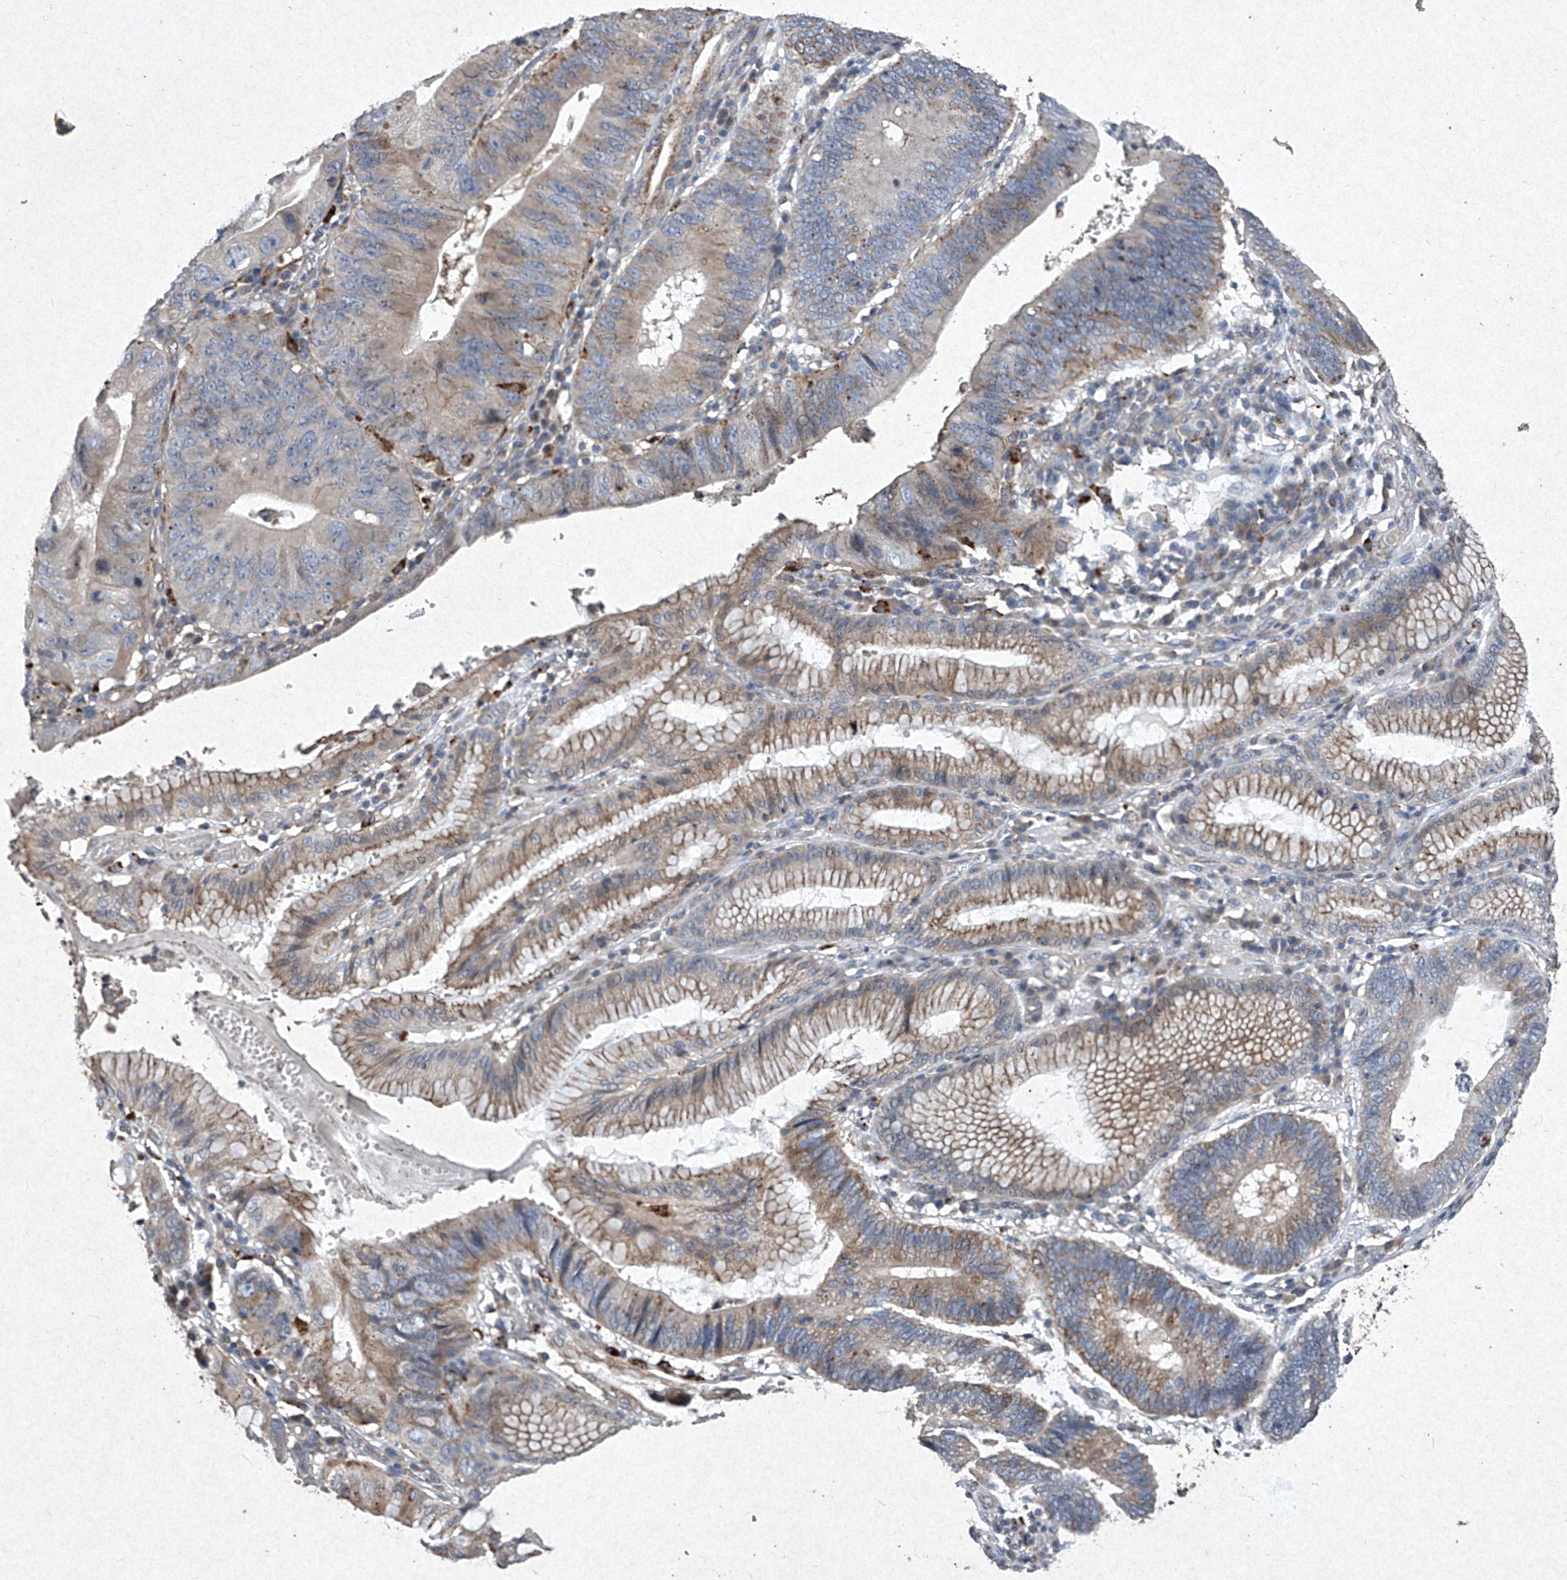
{"staining": {"intensity": "moderate", "quantity": "25%-75%", "location": "cytoplasmic/membranous"}, "tissue": "stomach cancer", "cell_type": "Tumor cells", "image_type": "cancer", "snomed": [{"axis": "morphology", "description": "Adenocarcinoma, NOS"}, {"axis": "topography", "description": "Stomach"}], "caption": "A high-resolution photomicrograph shows immunohistochemistry (IHC) staining of adenocarcinoma (stomach), which shows moderate cytoplasmic/membranous staining in about 25%-75% of tumor cells.", "gene": "MED16", "patient": {"sex": "male", "age": 59}}